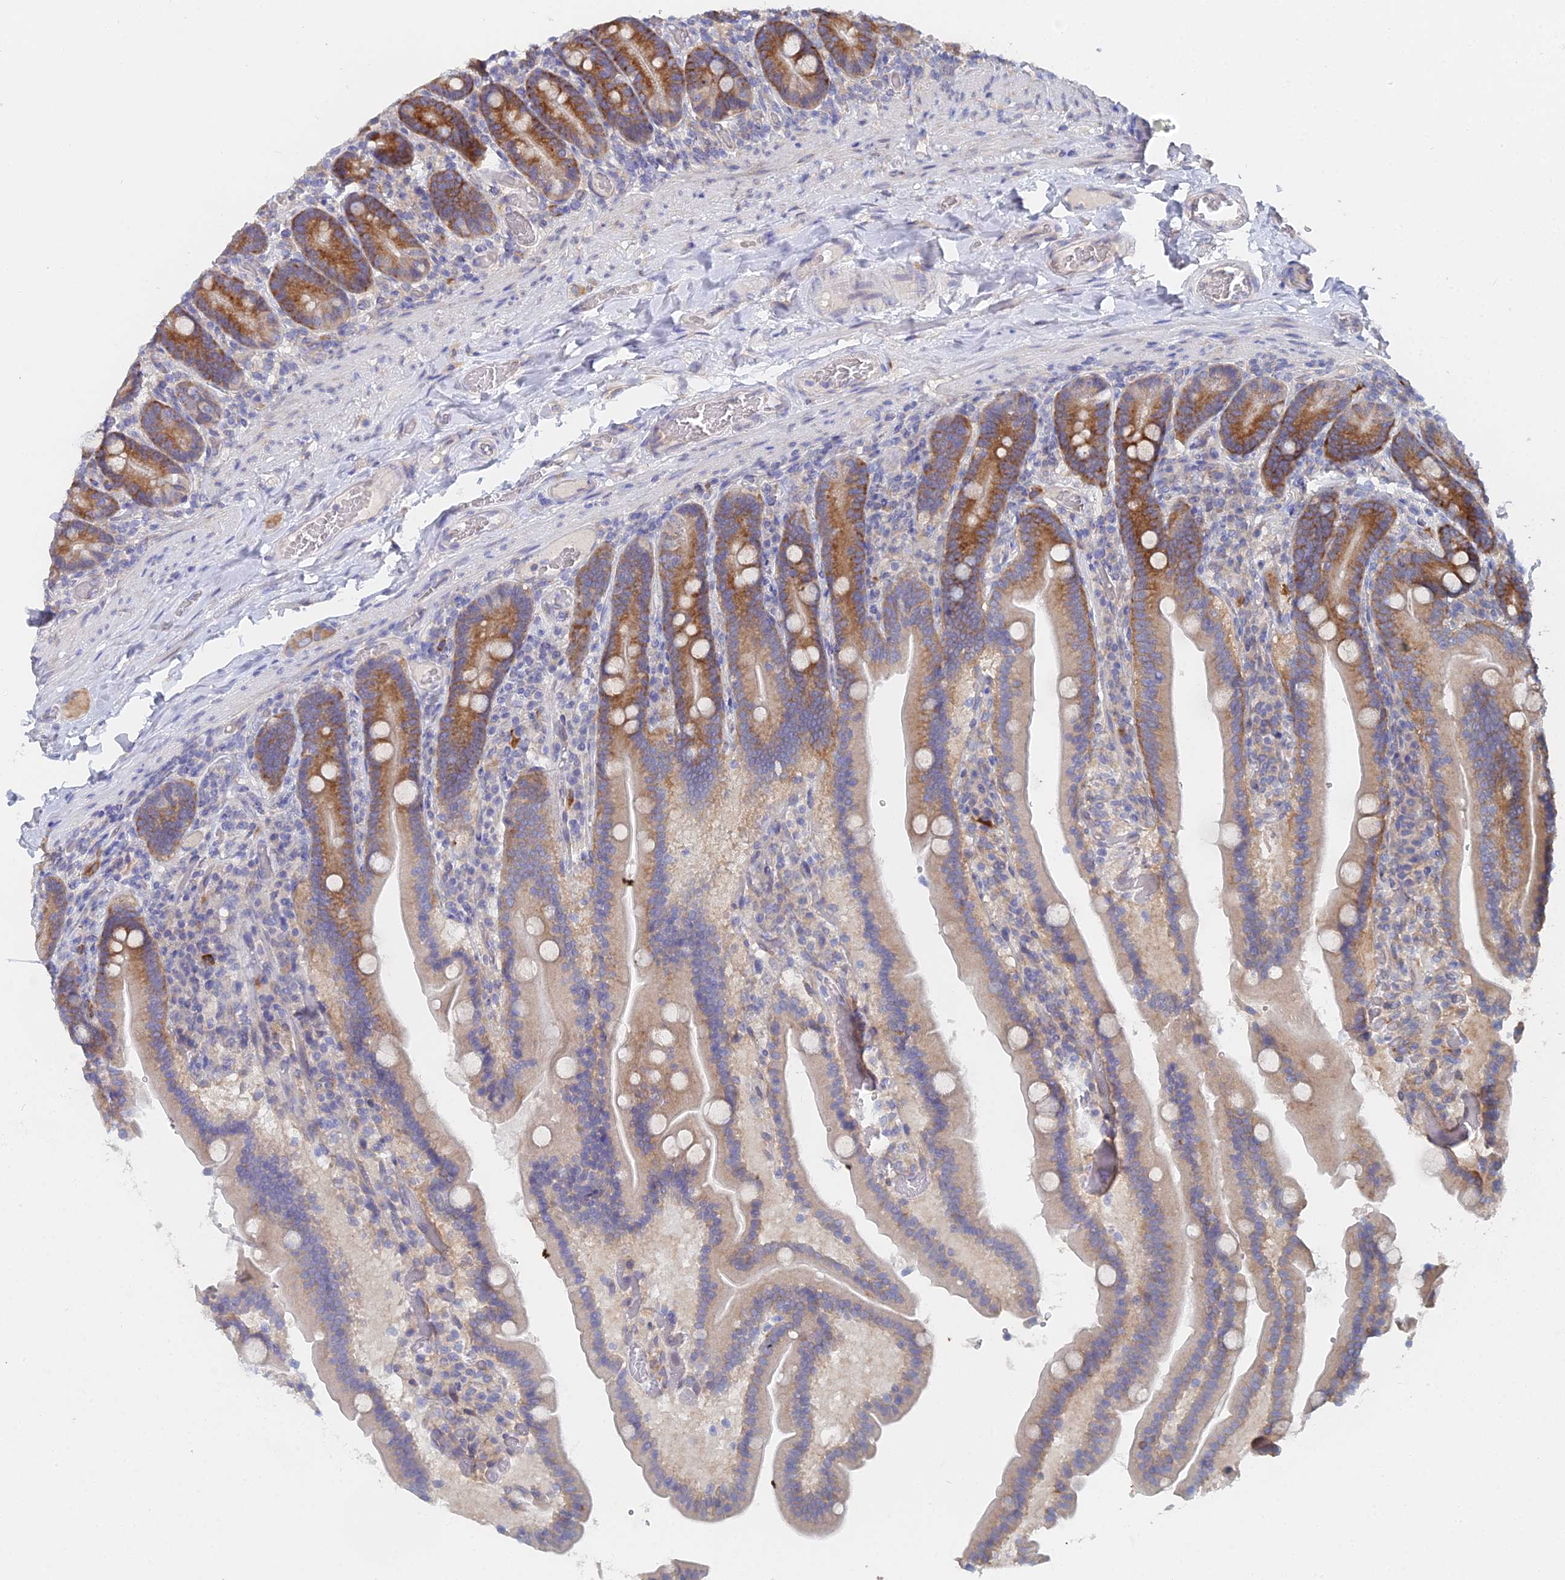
{"staining": {"intensity": "moderate", "quantity": "25%-75%", "location": "cytoplasmic/membranous"}, "tissue": "duodenum", "cell_type": "Glandular cells", "image_type": "normal", "snomed": [{"axis": "morphology", "description": "Normal tissue, NOS"}, {"axis": "topography", "description": "Duodenum"}], "caption": "Immunohistochemistry of unremarkable duodenum demonstrates medium levels of moderate cytoplasmic/membranous expression in approximately 25%-75% of glandular cells. (DAB = brown stain, brightfield microscopy at high magnification).", "gene": "ELOF1", "patient": {"sex": "female", "age": 62}}